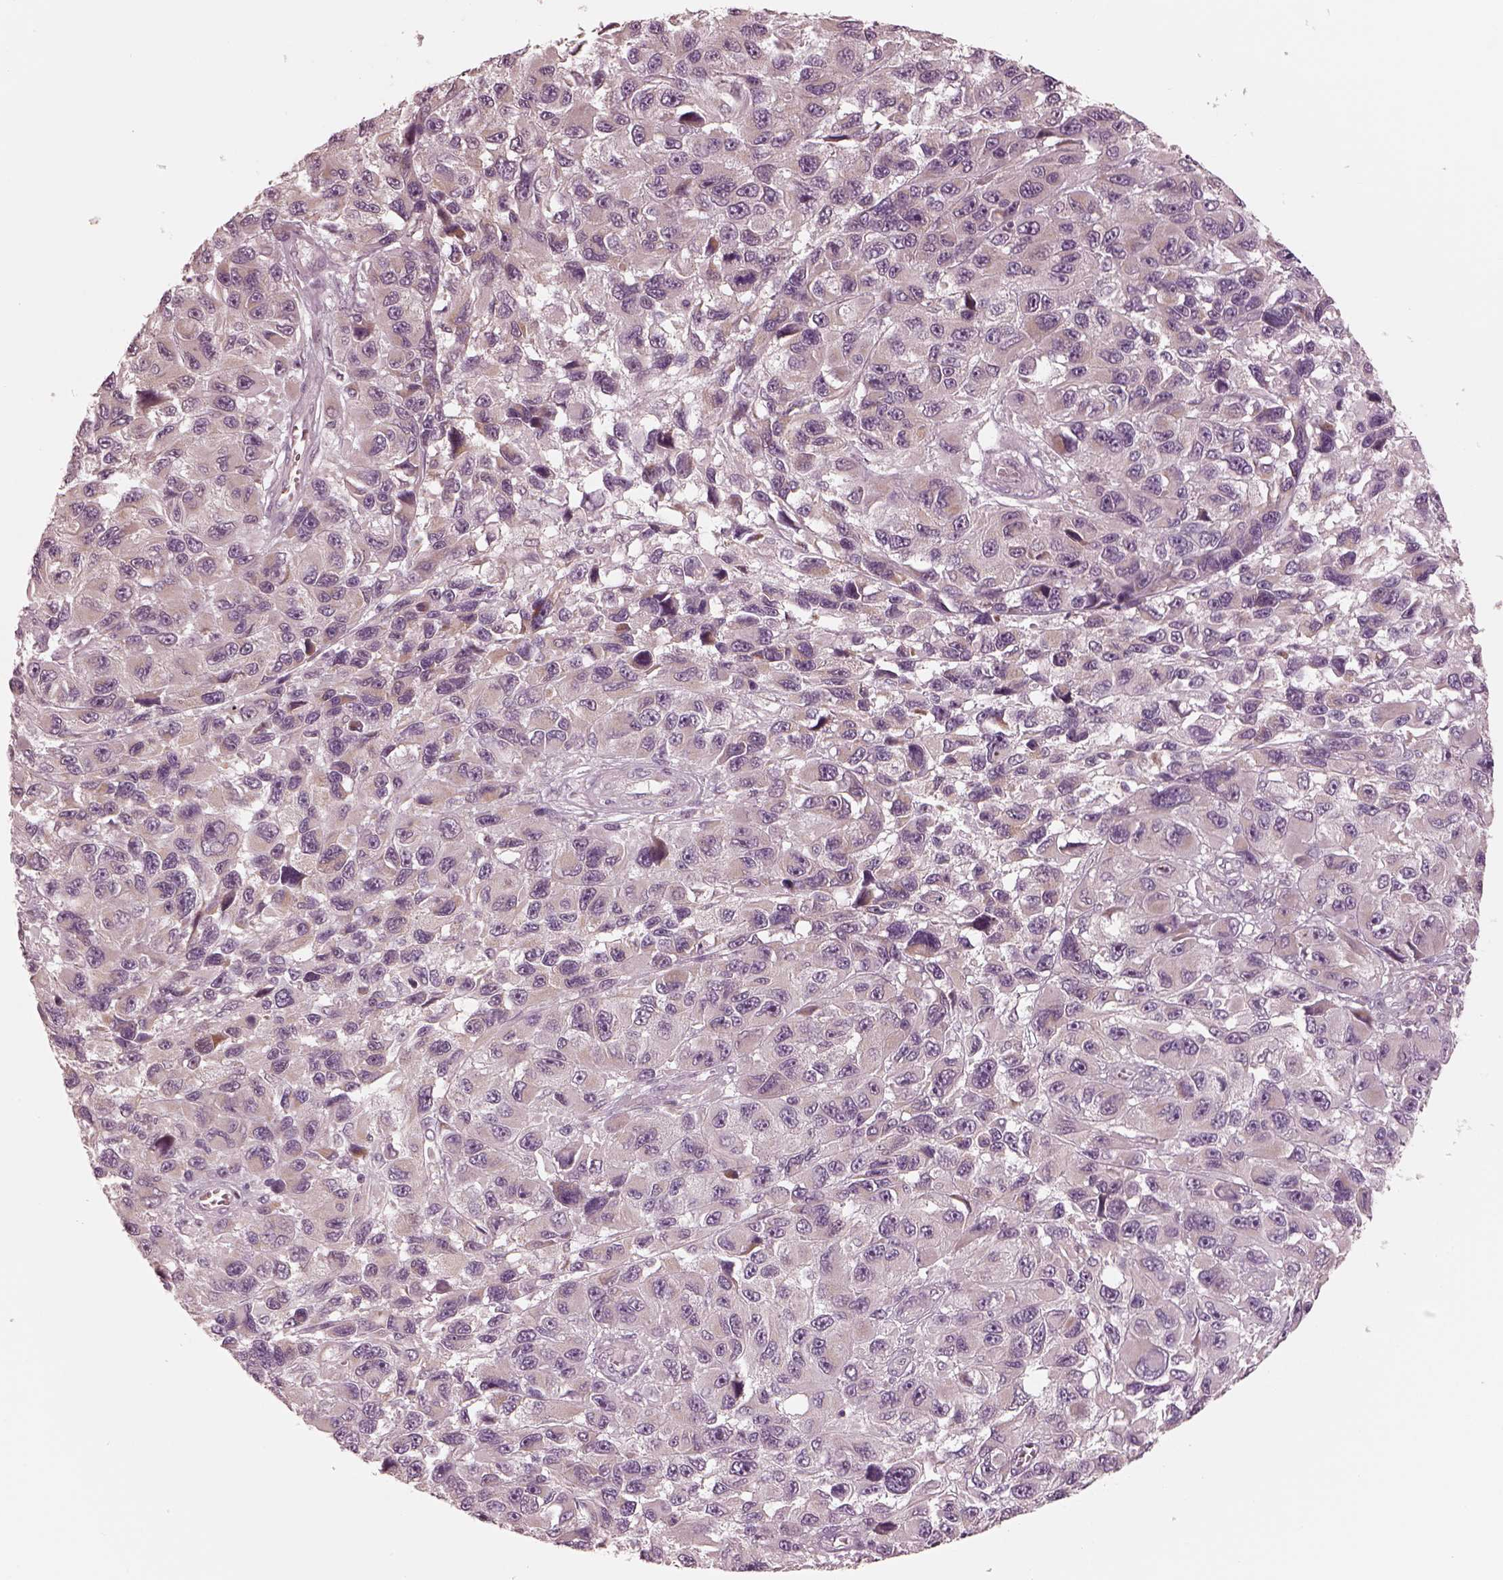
{"staining": {"intensity": "weak", "quantity": "<25%", "location": "cytoplasmic/membranous"}, "tissue": "melanoma", "cell_type": "Tumor cells", "image_type": "cancer", "snomed": [{"axis": "morphology", "description": "Malignant melanoma, NOS"}, {"axis": "topography", "description": "Skin"}], "caption": "This is an immunohistochemistry (IHC) micrograph of human melanoma. There is no staining in tumor cells.", "gene": "IQCB1", "patient": {"sex": "male", "age": 53}}